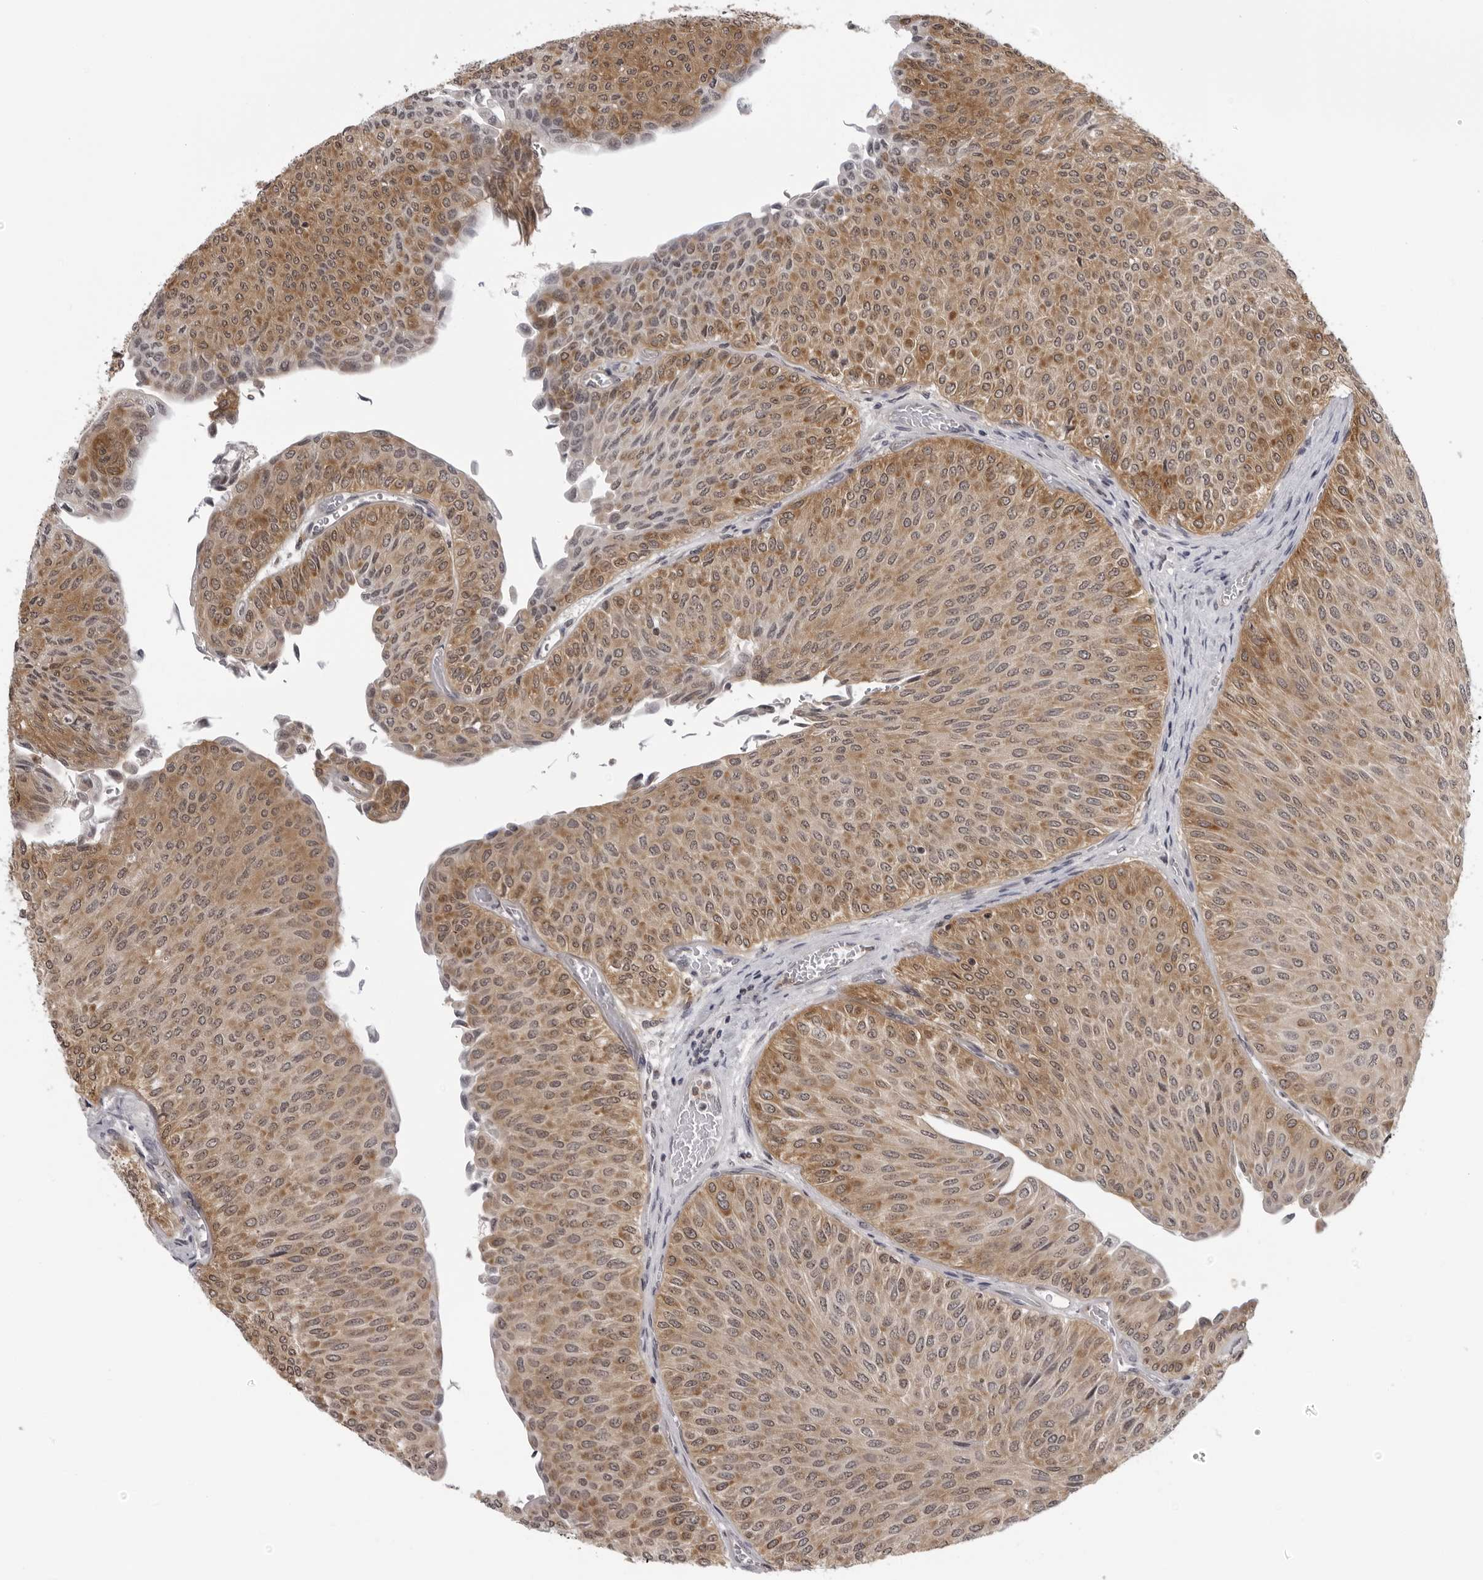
{"staining": {"intensity": "moderate", "quantity": ">75%", "location": "cytoplasmic/membranous"}, "tissue": "urothelial cancer", "cell_type": "Tumor cells", "image_type": "cancer", "snomed": [{"axis": "morphology", "description": "Urothelial carcinoma, Low grade"}, {"axis": "topography", "description": "Urinary bladder"}], "caption": "Urothelial cancer was stained to show a protein in brown. There is medium levels of moderate cytoplasmic/membranous expression in about >75% of tumor cells. (Brightfield microscopy of DAB IHC at high magnification).", "gene": "MRPS15", "patient": {"sex": "male", "age": 78}}